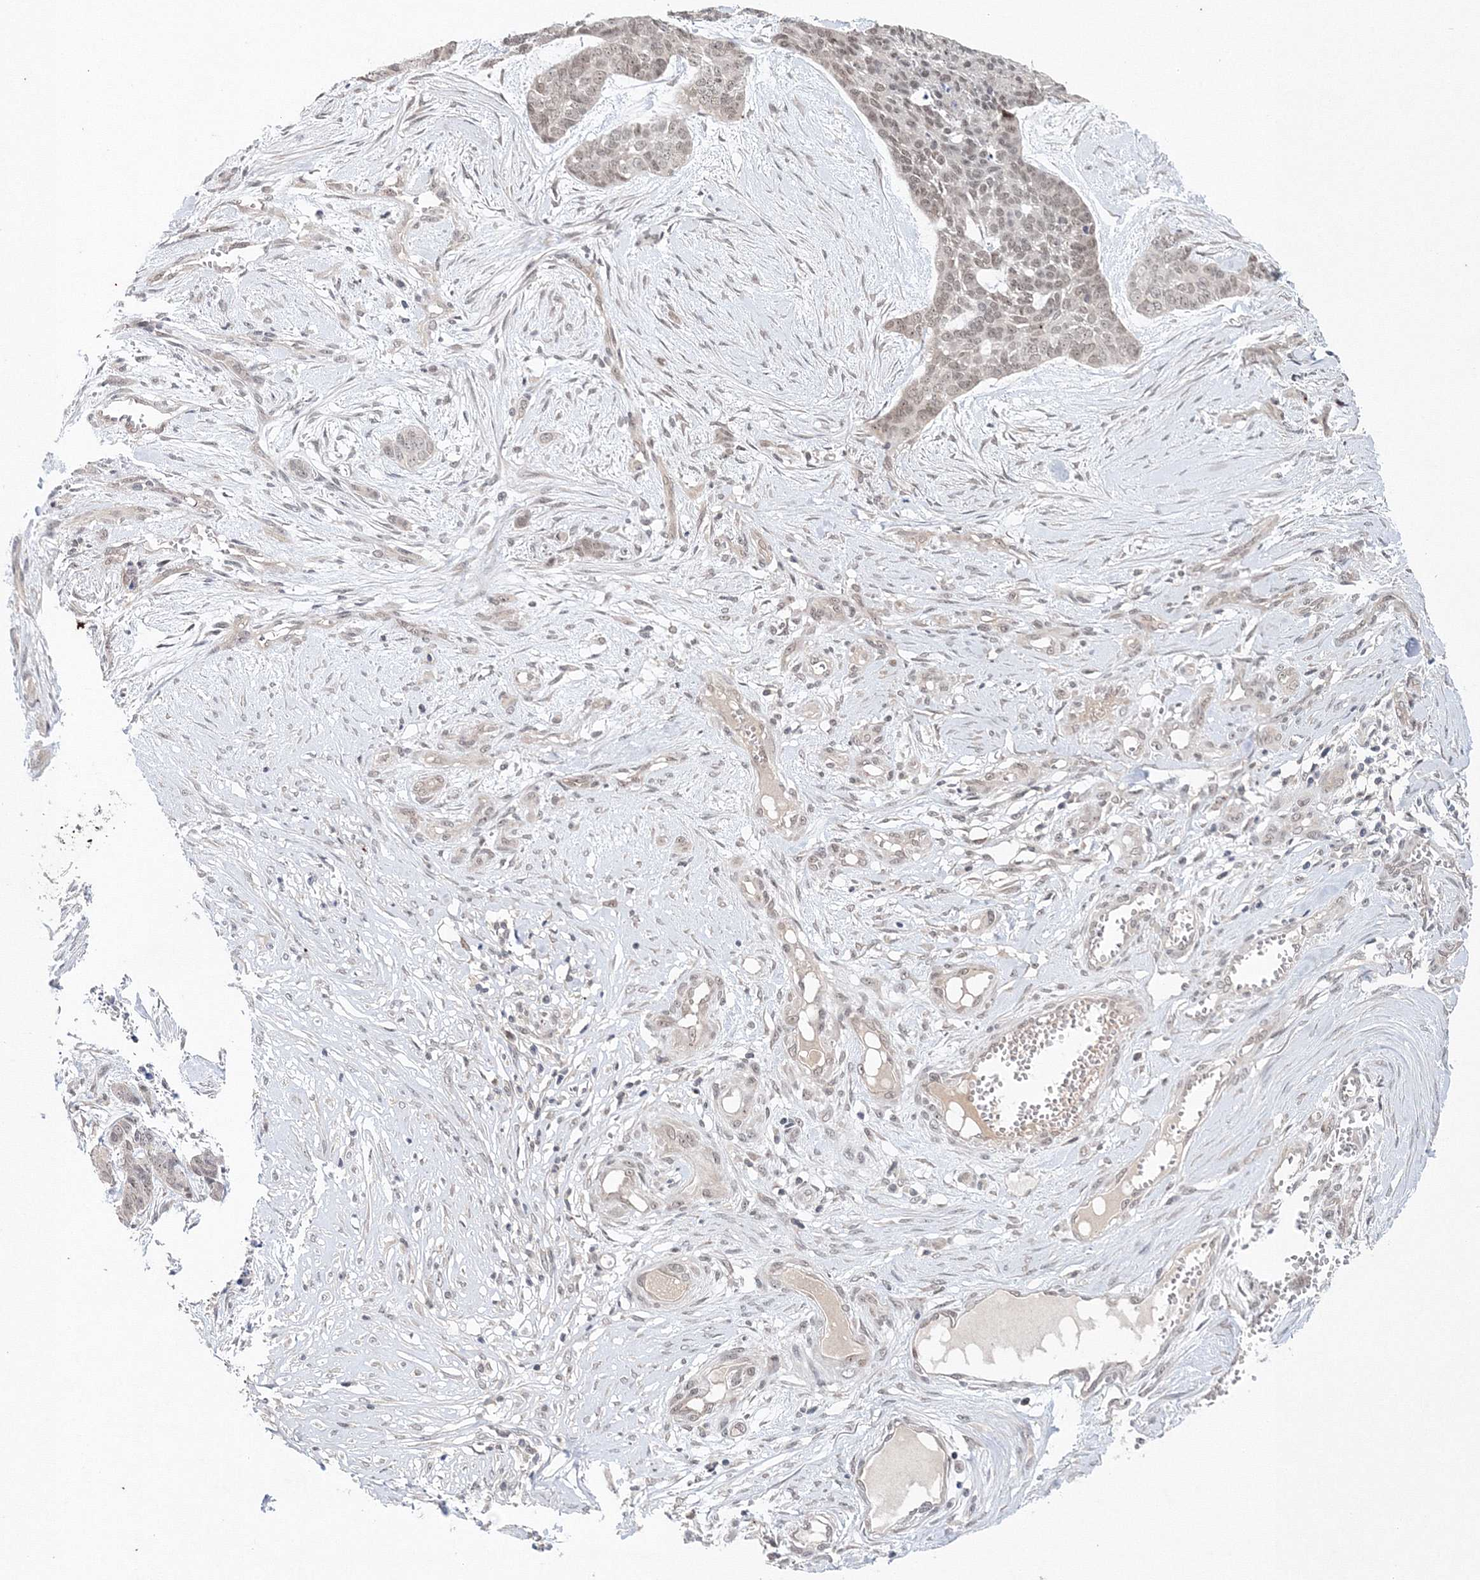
{"staining": {"intensity": "weak", "quantity": "25%-75%", "location": "nuclear"}, "tissue": "skin cancer", "cell_type": "Tumor cells", "image_type": "cancer", "snomed": [{"axis": "morphology", "description": "Basal cell carcinoma"}, {"axis": "topography", "description": "Skin"}], "caption": "Immunohistochemical staining of basal cell carcinoma (skin) displays low levels of weak nuclear protein staining in about 25%-75% of tumor cells. (Brightfield microscopy of DAB IHC at high magnification).", "gene": "NOA1", "patient": {"sex": "female", "age": 64}}